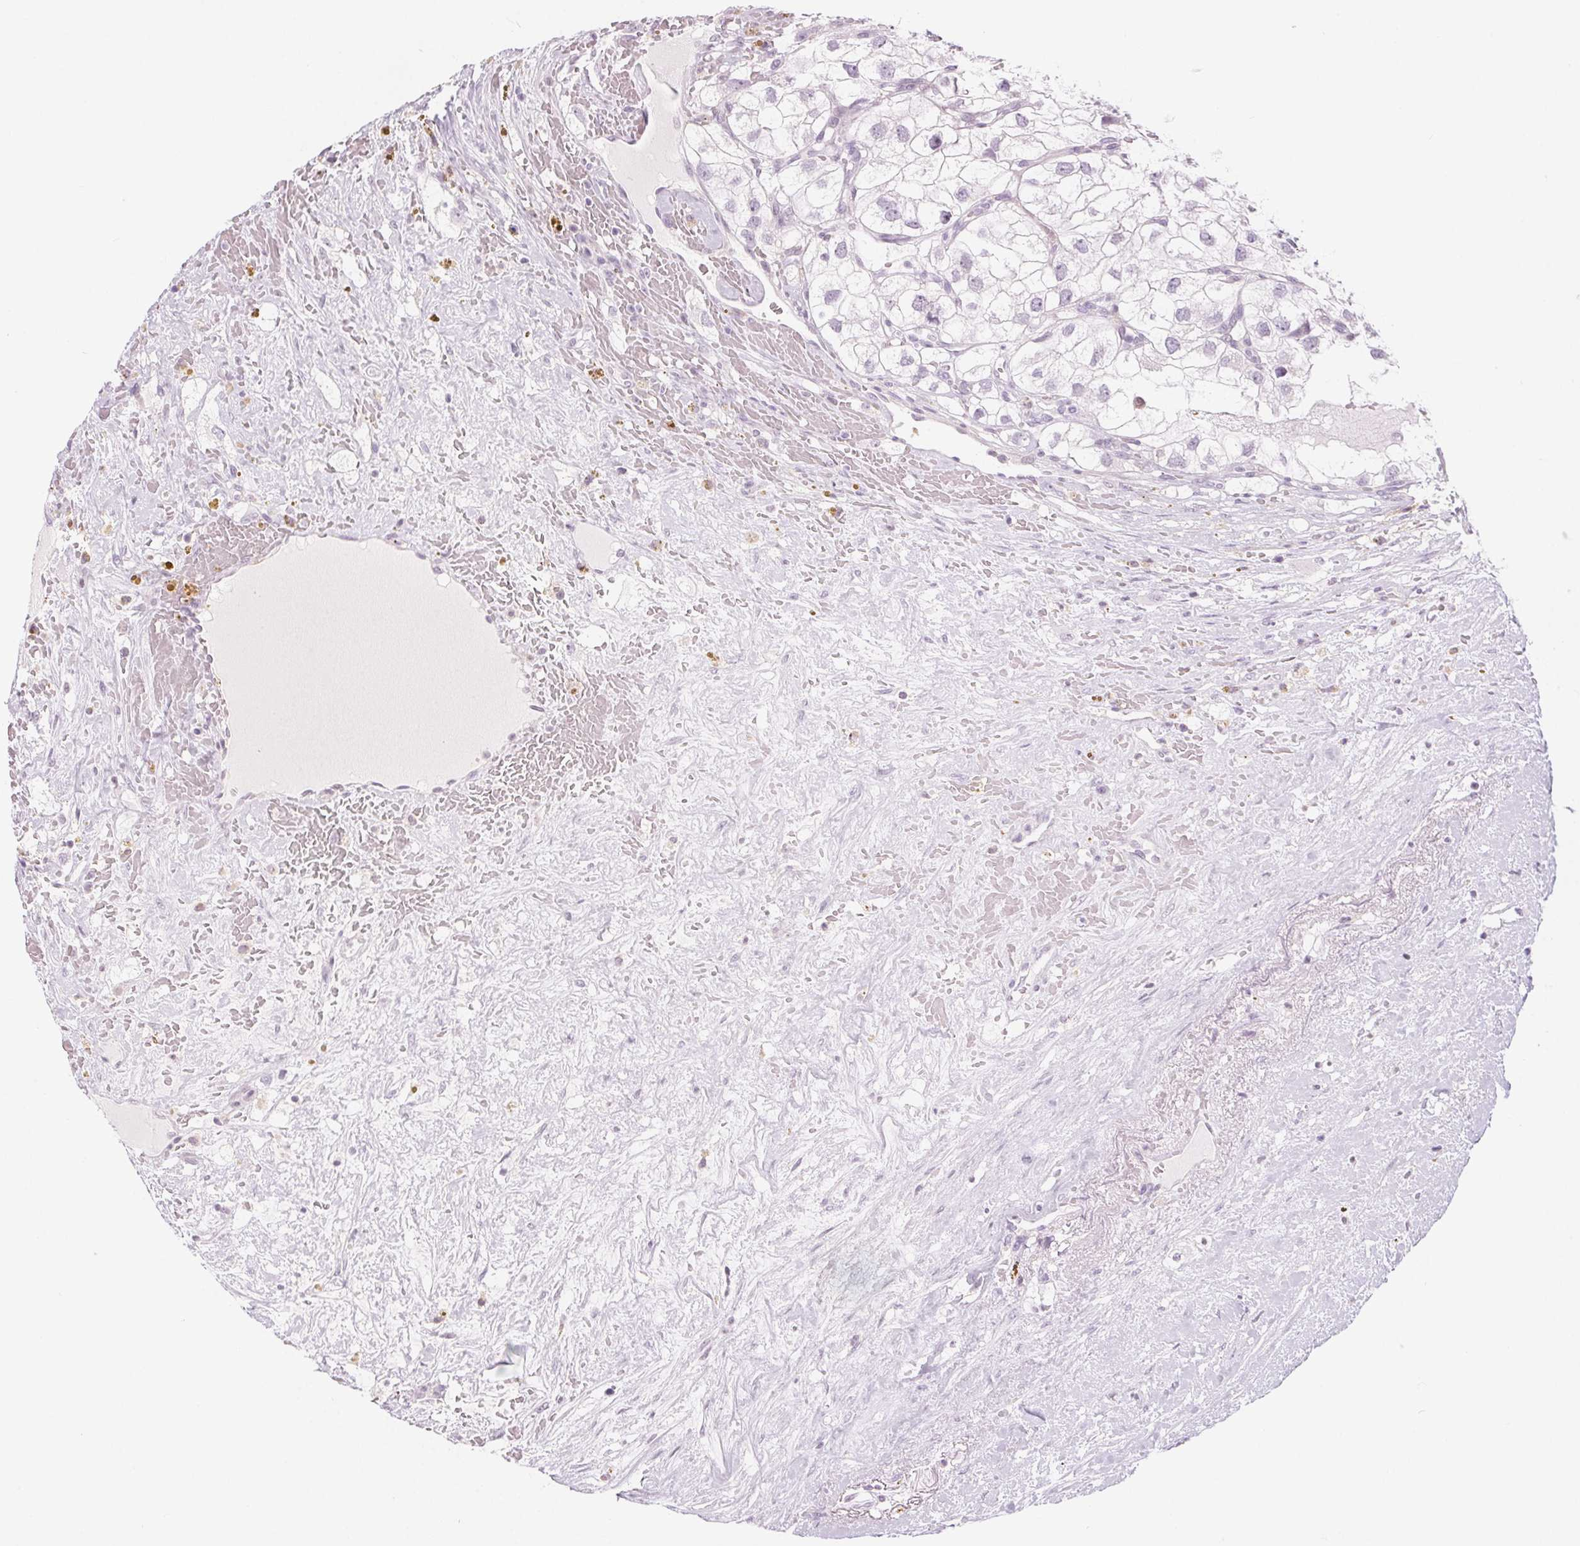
{"staining": {"intensity": "negative", "quantity": "none", "location": "none"}, "tissue": "renal cancer", "cell_type": "Tumor cells", "image_type": "cancer", "snomed": [{"axis": "morphology", "description": "Adenocarcinoma, NOS"}, {"axis": "topography", "description": "Kidney"}], "caption": "This is a histopathology image of immunohistochemistry (IHC) staining of renal cancer, which shows no expression in tumor cells.", "gene": "SLC6A19", "patient": {"sex": "male", "age": 59}}